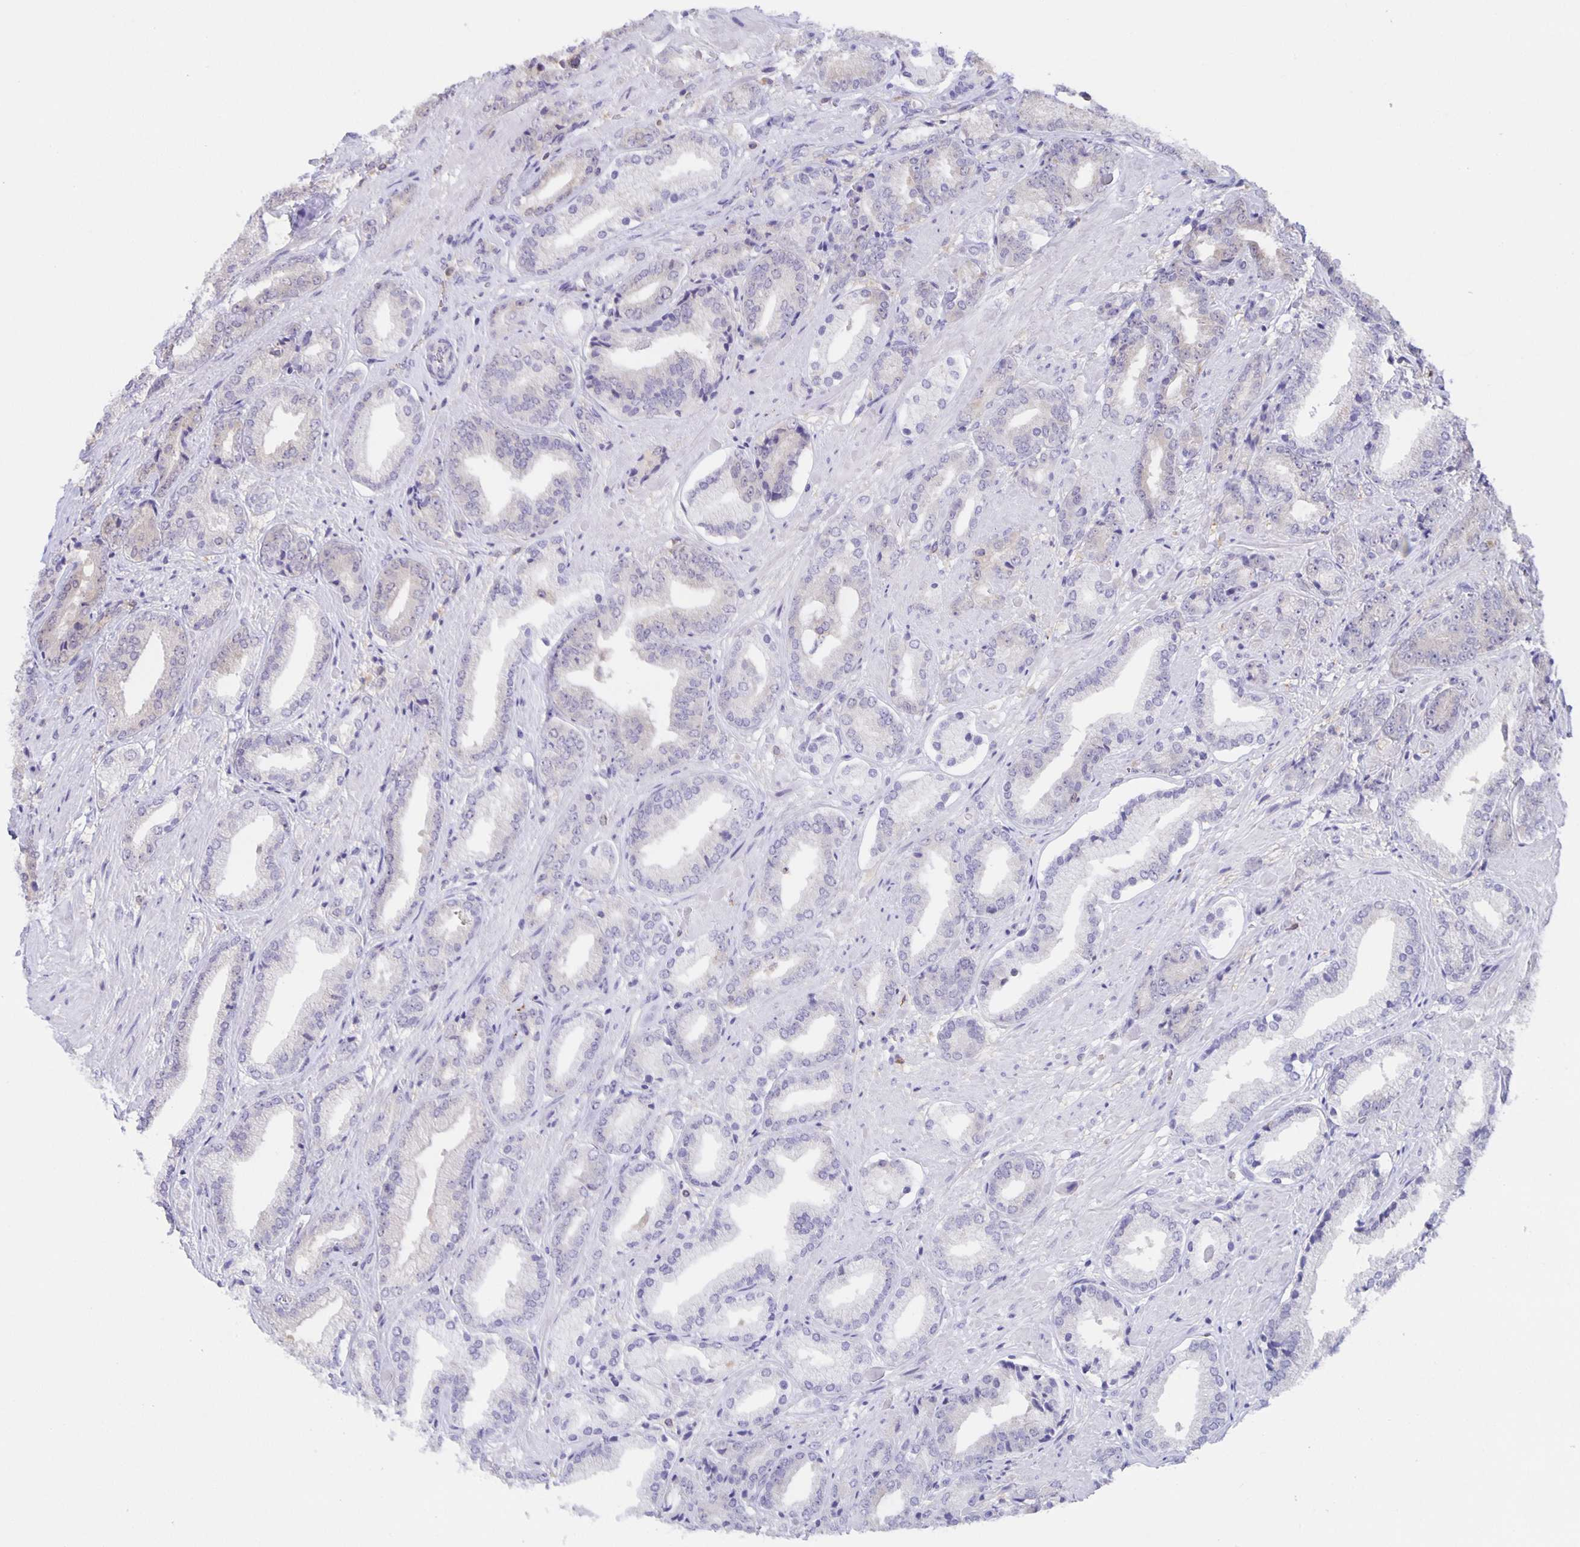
{"staining": {"intensity": "negative", "quantity": "none", "location": "none"}, "tissue": "prostate cancer", "cell_type": "Tumor cells", "image_type": "cancer", "snomed": [{"axis": "morphology", "description": "Adenocarcinoma, High grade"}, {"axis": "topography", "description": "Prostate"}], "caption": "Immunohistochemistry micrograph of neoplastic tissue: prostate cancer (adenocarcinoma (high-grade)) stained with DAB (3,3'-diaminobenzidine) reveals no significant protein staining in tumor cells.", "gene": "MARCHF6", "patient": {"sex": "male", "age": 56}}